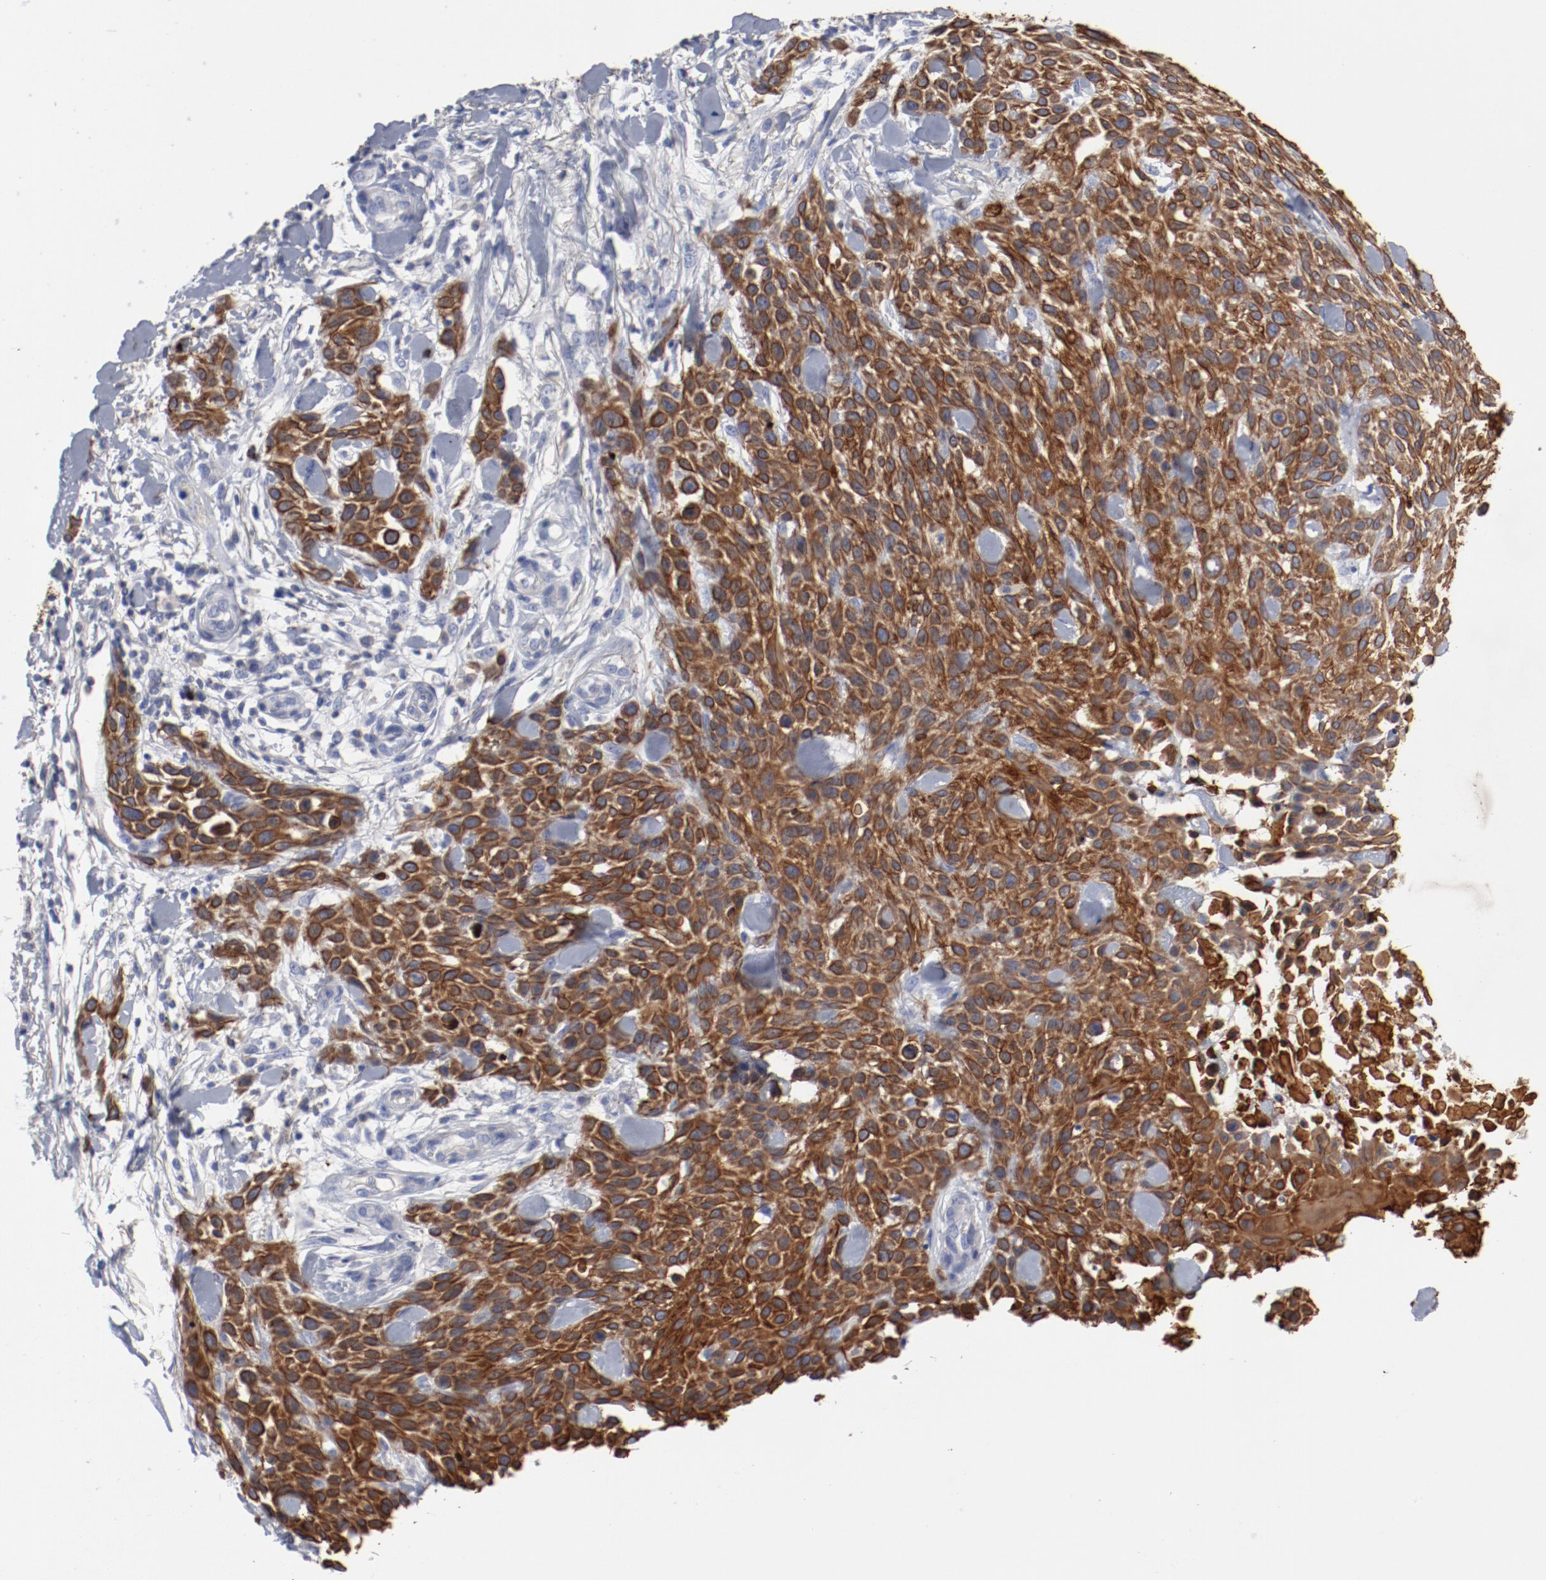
{"staining": {"intensity": "strong", "quantity": ">75%", "location": "cytoplasmic/membranous"}, "tissue": "skin cancer", "cell_type": "Tumor cells", "image_type": "cancer", "snomed": [{"axis": "morphology", "description": "Squamous cell carcinoma, NOS"}, {"axis": "topography", "description": "Skin"}], "caption": "Skin cancer stained with a brown dye displays strong cytoplasmic/membranous positive positivity in approximately >75% of tumor cells.", "gene": "TSPAN6", "patient": {"sex": "female", "age": 42}}